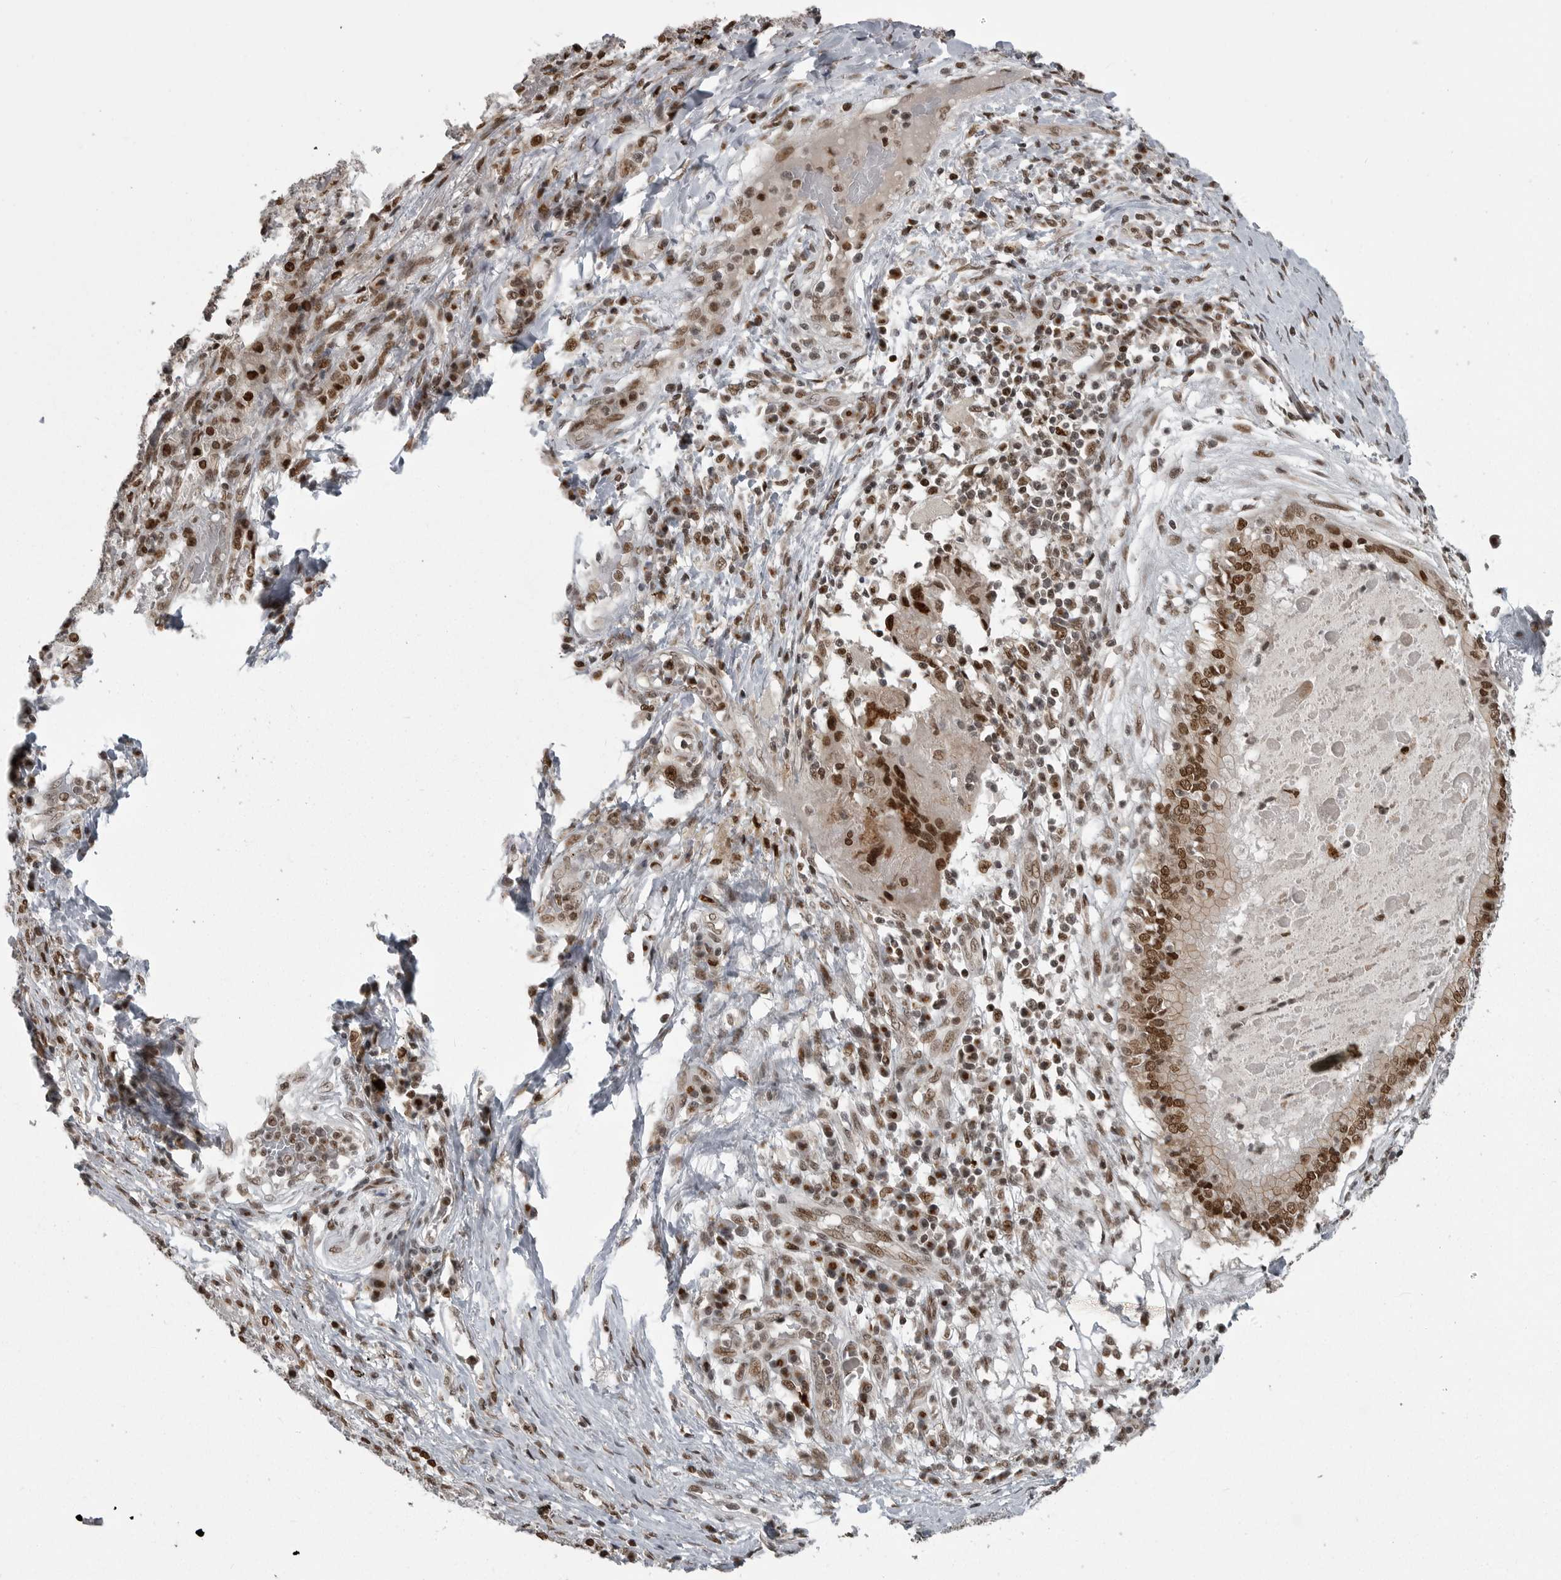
{"staining": {"intensity": "strong", "quantity": ">75%", "location": "nuclear"}, "tissue": "lung cancer", "cell_type": "Tumor cells", "image_type": "cancer", "snomed": [{"axis": "morphology", "description": "Squamous cell carcinoma, NOS"}, {"axis": "topography", "description": "Lung"}], "caption": "This micrograph reveals IHC staining of lung squamous cell carcinoma, with high strong nuclear staining in approximately >75% of tumor cells.", "gene": "YAF2", "patient": {"sex": "male", "age": 61}}